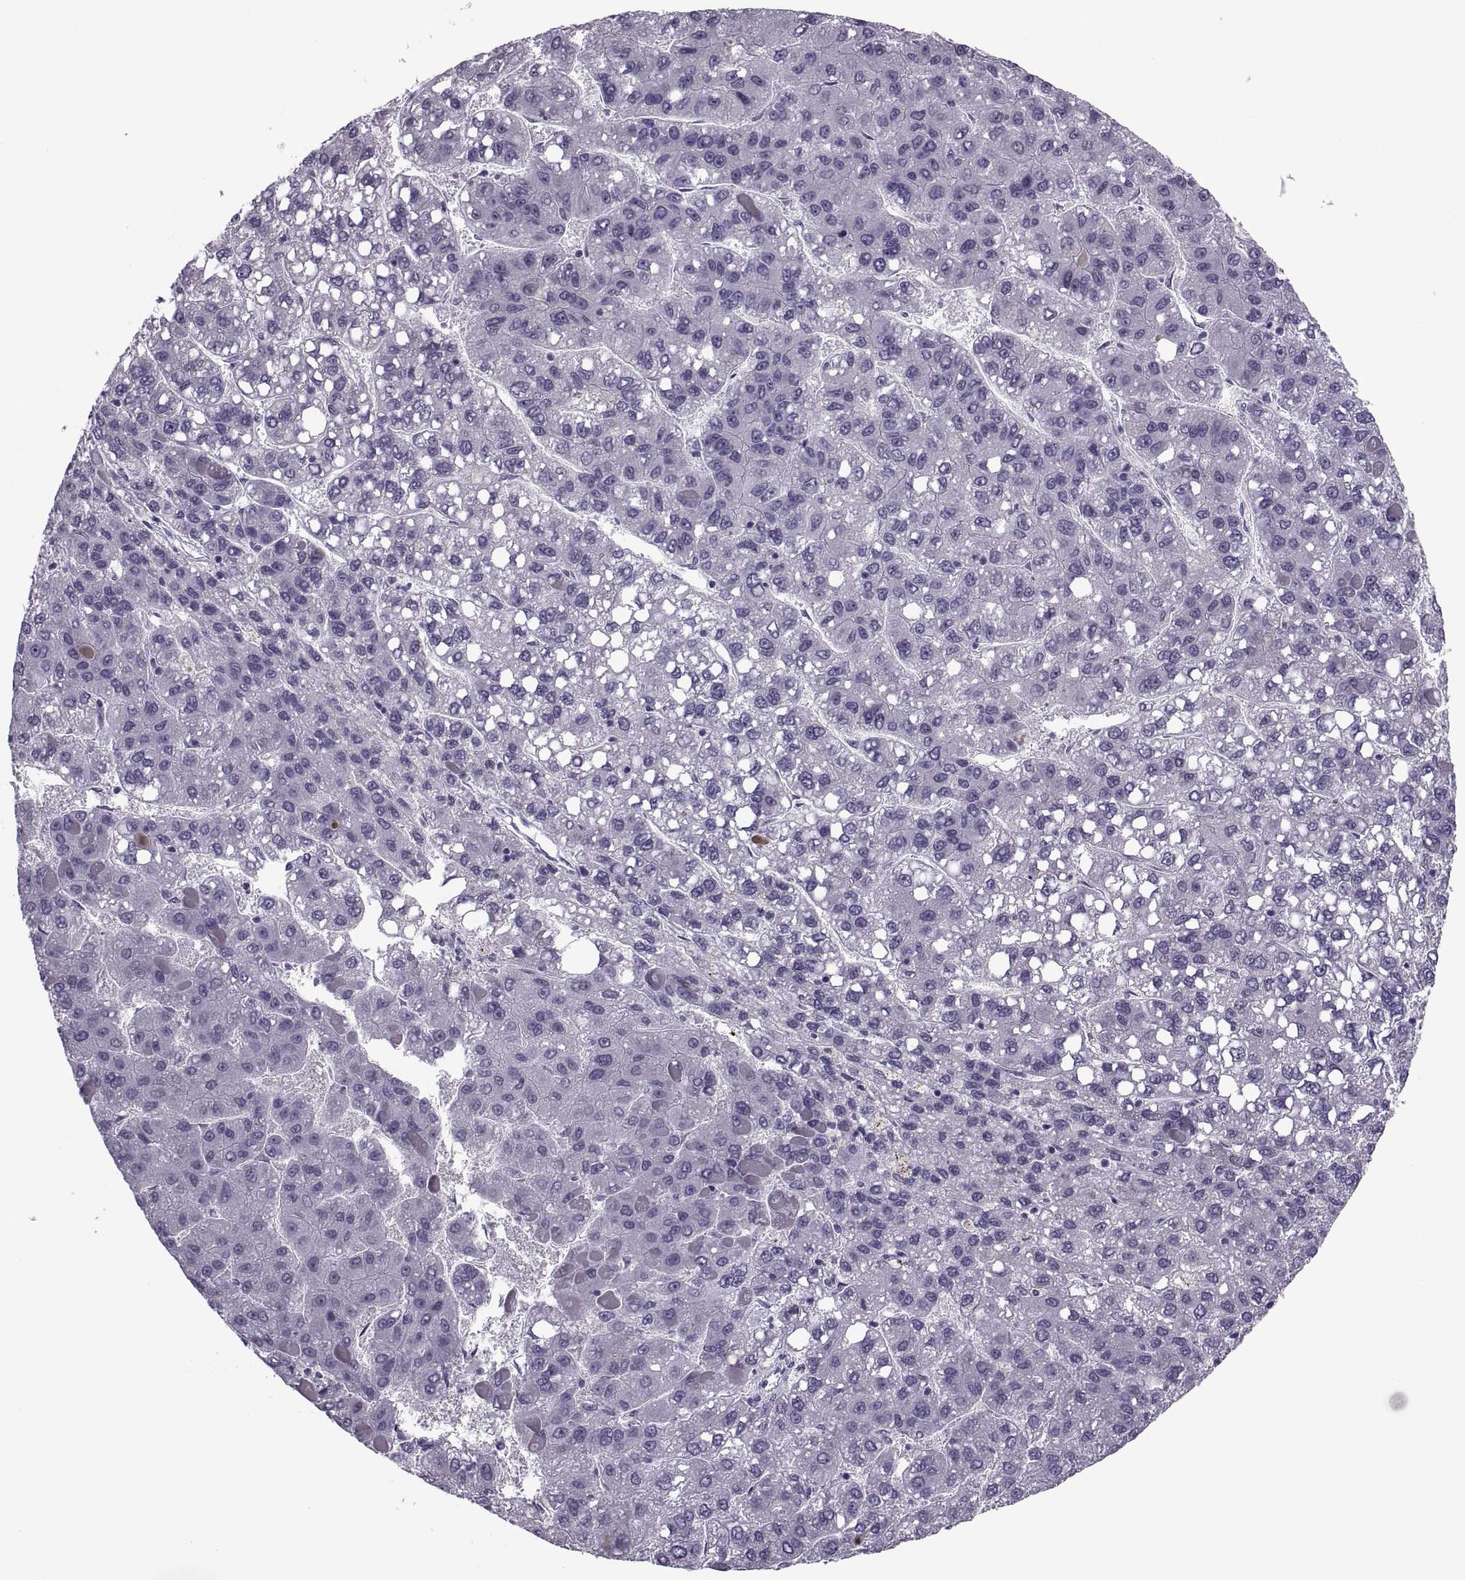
{"staining": {"intensity": "negative", "quantity": "none", "location": "none"}, "tissue": "liver cancer", "cell_type": "Tumor cells", "image_type": "cancer", "snomed": [{"axis": "morphology", "description": "Carcinoma, Hepatocellular, NOS"}, {"axis": "topography", "description": "Liver"}], "caption": "High power microscopy image of an immunohistochemistry (IHC) micrograph of hepatocellular carcinoma (liver), revealing no significant staining in tumor cells.", "gene": "SYNGR4", "patient": {"sex": "female", "age": 82}}